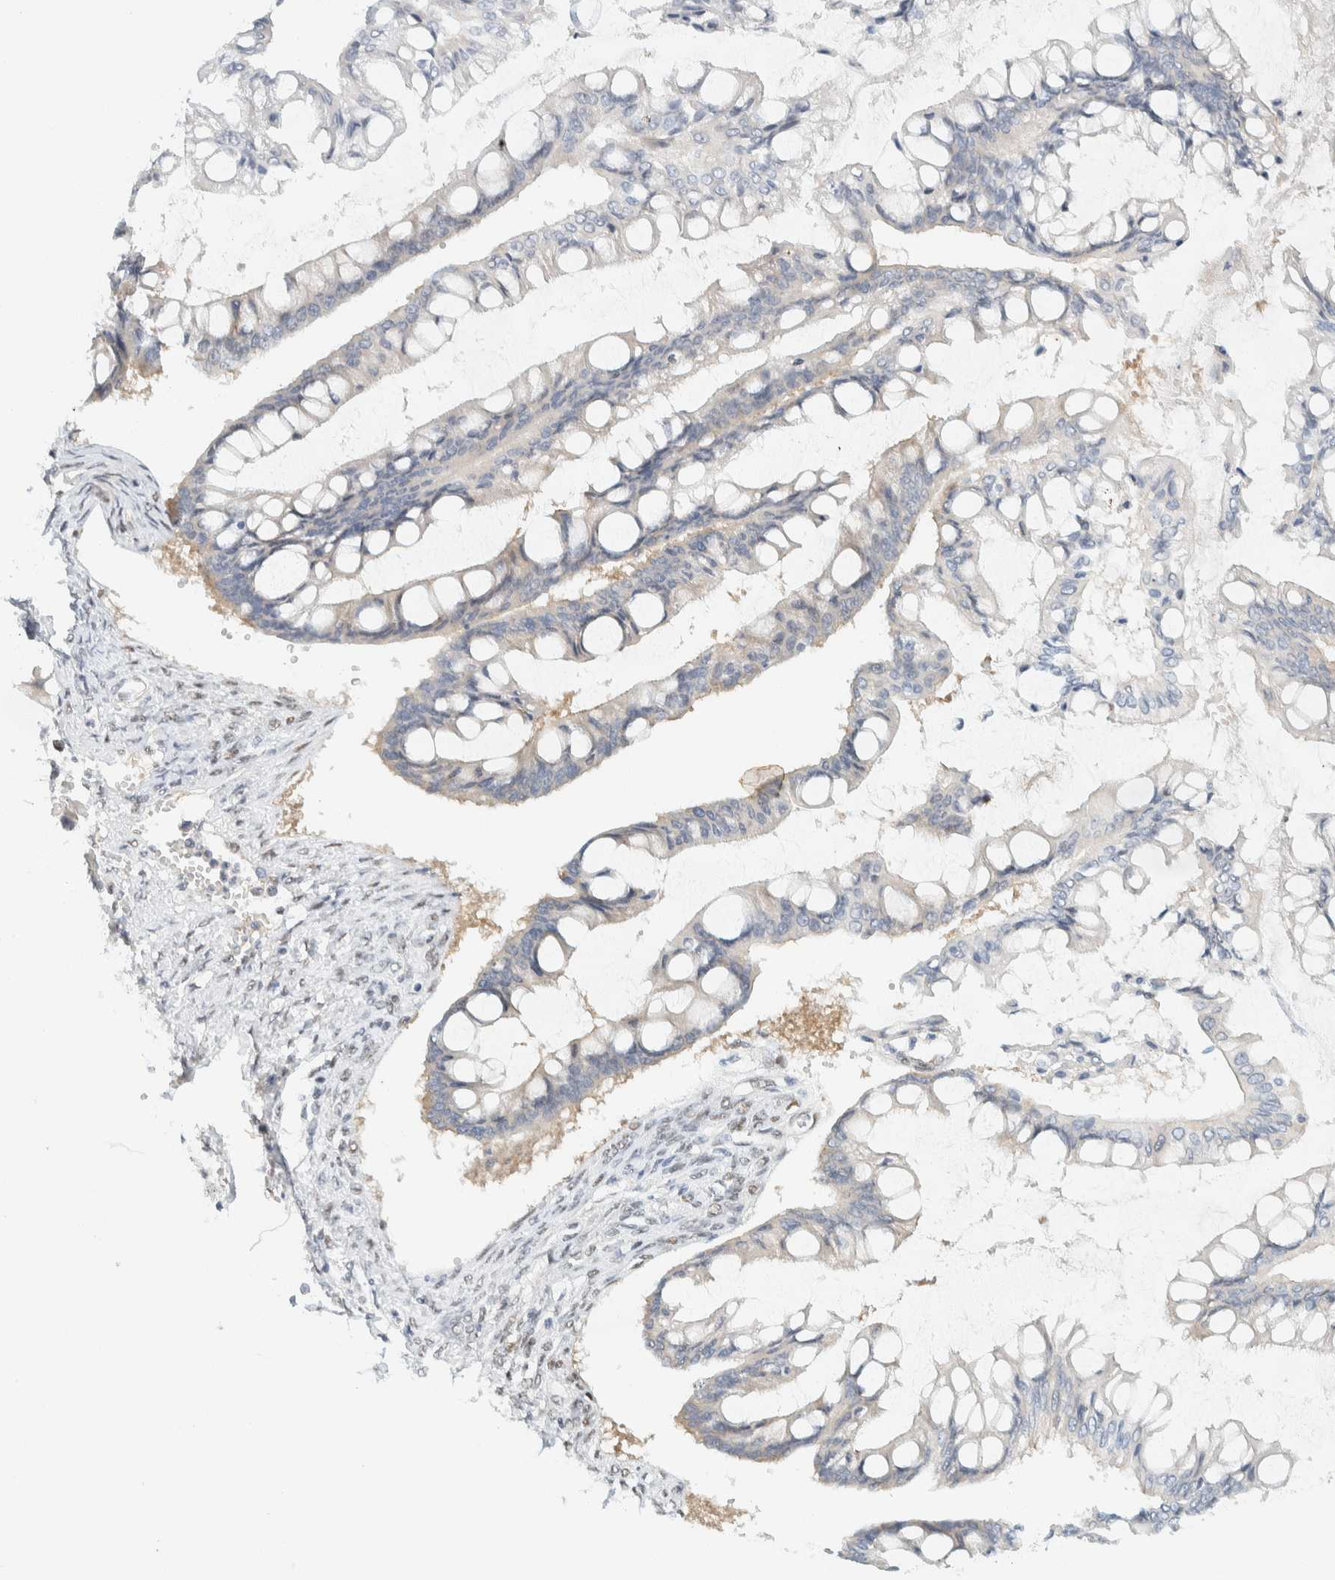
{"staining": {"intensity": "negative", "quantity": "none", "location": "none"}, "tissue": "ovarian cancer", "cell_type": "Tumor cells", "image_type": "cancer", "snomed": [{"axis": "morphology", "description": "Cystadenocarcinoma, mucinous, NOS"}, {"axis": "topography", "description": "Ovary"}], "caption": "An image of human mucinous cystadenocarcinoma (ovarian) is negative for staining in tumor cells.", "gene": "ZNF683", "patient": {"sex": "female", "age": 73}}